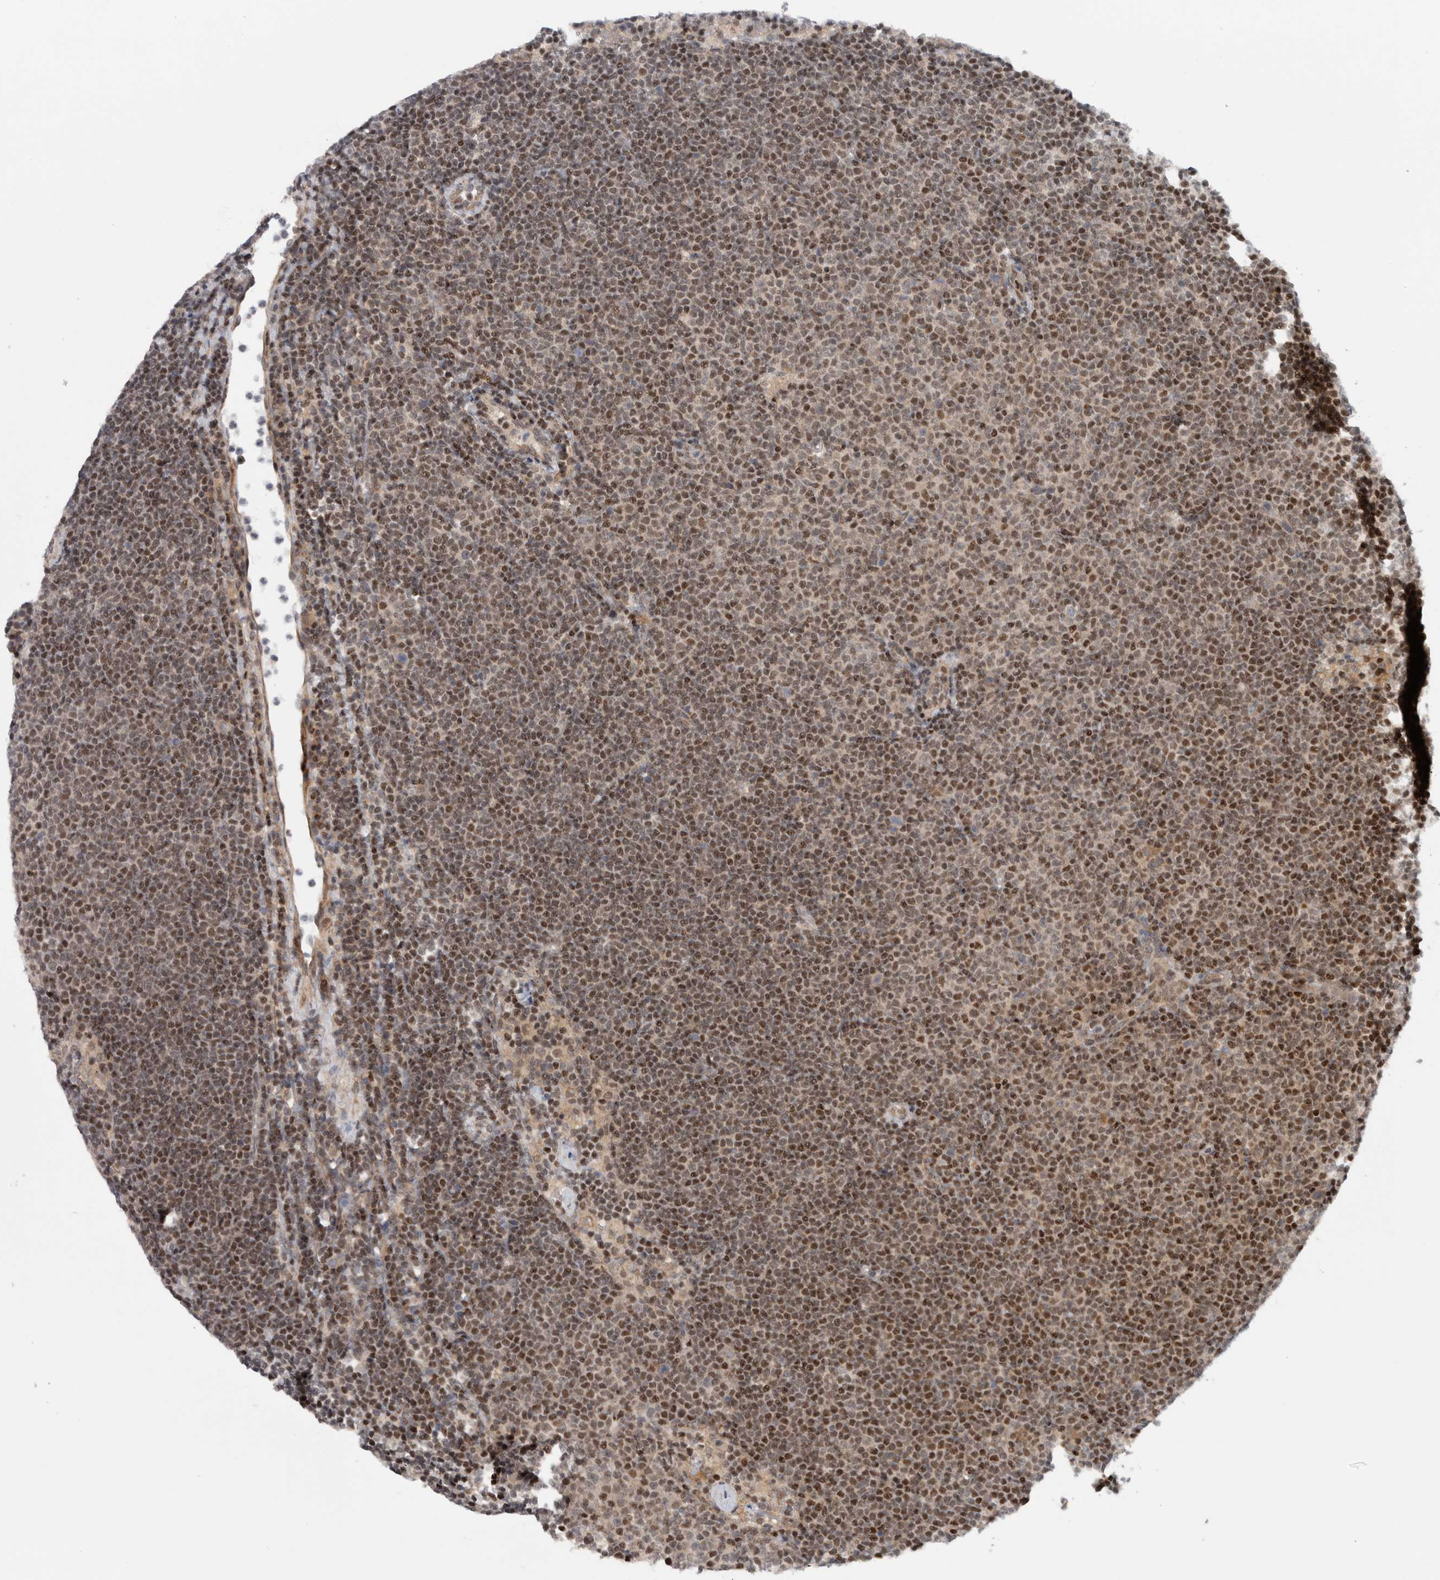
{"staining": {"intensity": "moderate", "quantity": ">75%", "location": "nuclear"}, "tissue": "lymphoma", "cell_type": "Tumor cells", "image_type": "cancer", "snomed": [{"axis": "morphology", "description": "Malignant lymphoma, non-Hodgkin's type, Low grade"}, {"axis": "topography", "description": "Lymph node"}], "caption": "Lymphoma stained with DAB immunohistochemistry (IHC) shows medium levels of moderate nuclear positivity in about >75% of tumor cells.", "gene": "KDM8", "patient": {"sex": "female", "age": 53}}